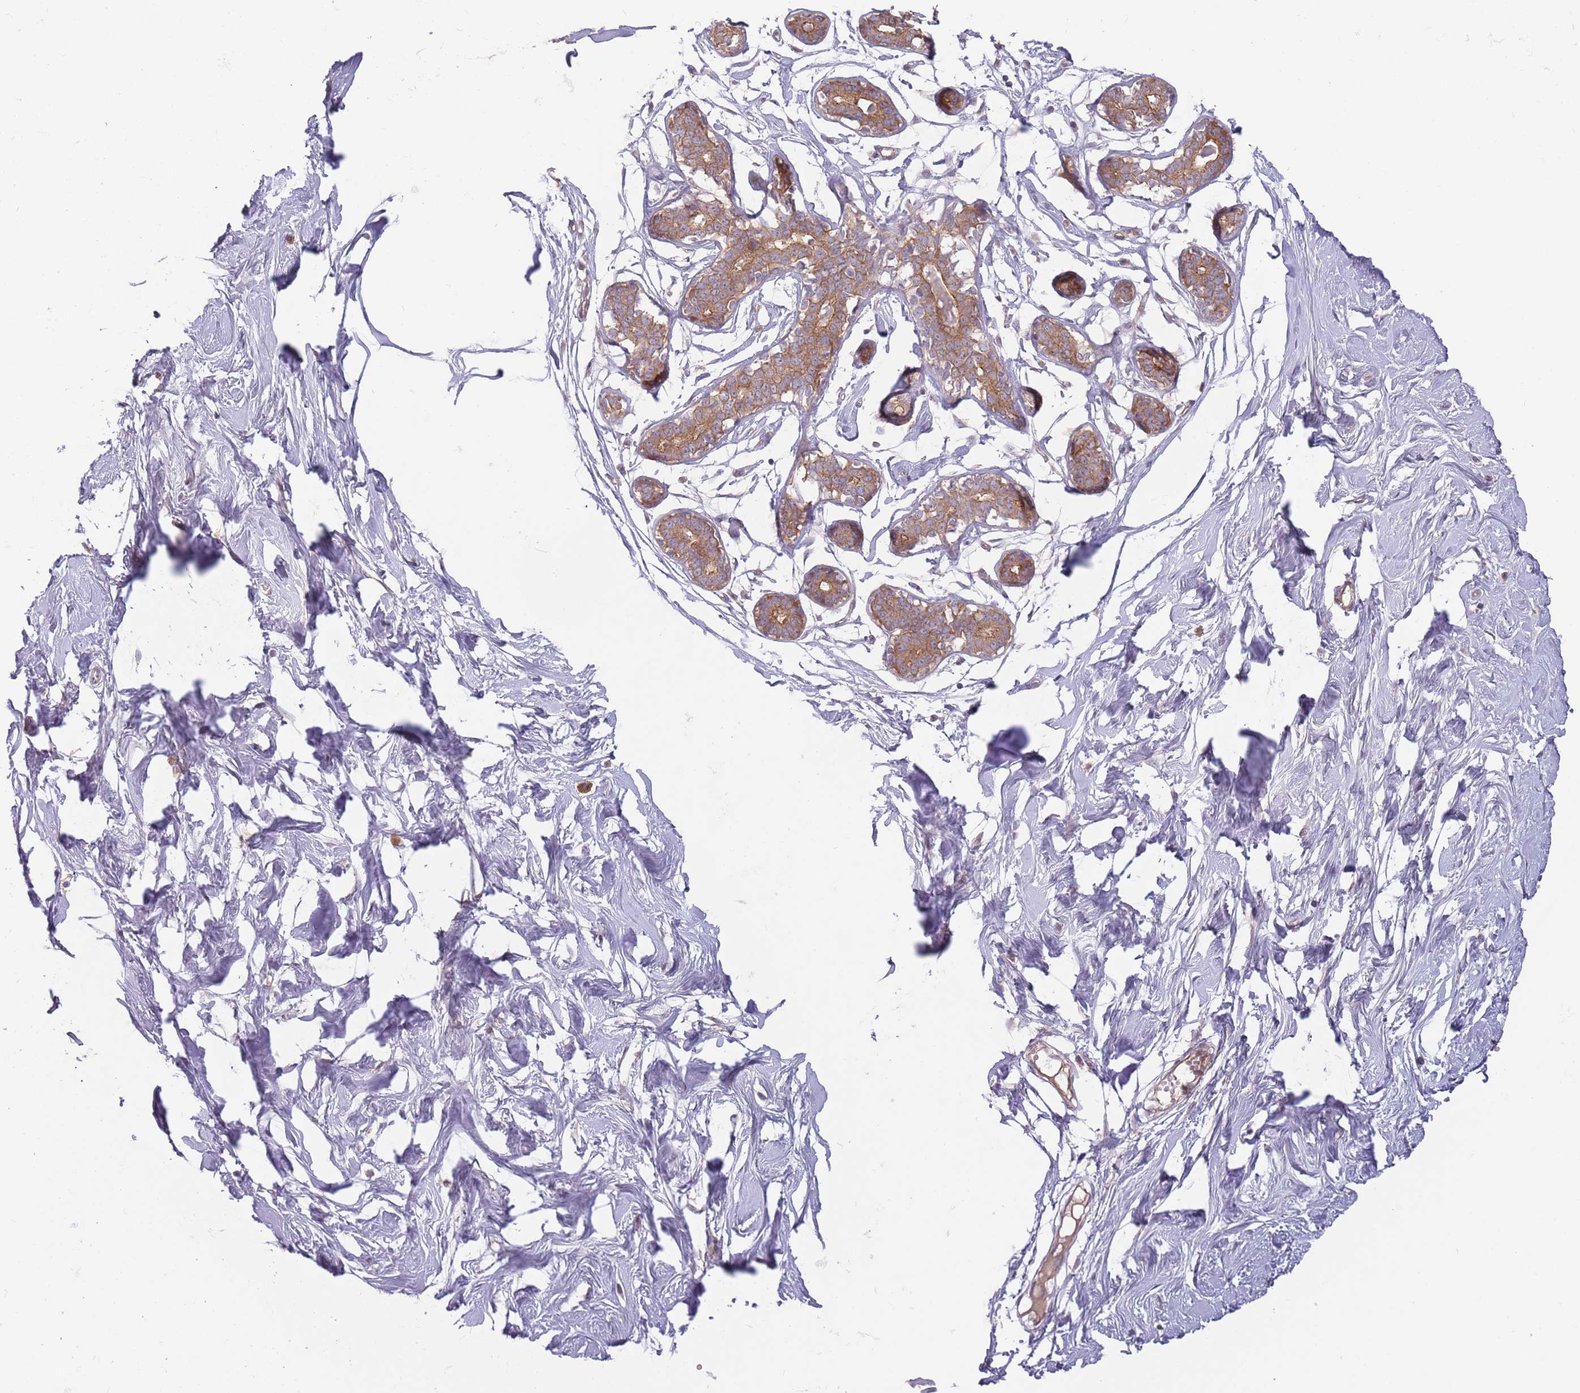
{"staining": {"intensity": "negative", "quantity": "none", "location": "none"}, "tissue": "breast", "cell_type": "Adipocytes", "image_type": "normal", "snomed": [{"axis": "morphology", "description": "Normal tissue, NOS"}, {"axis": "morphology", "description": "Adenoma, NOS"}, {"axis": "topography", "description": "Breast"}], "caption": "Histopathology image shows no protein staining in adipocytes of benign breast.", "gene": "SAV1", "patient": {"sex": "female", "age": 23}}